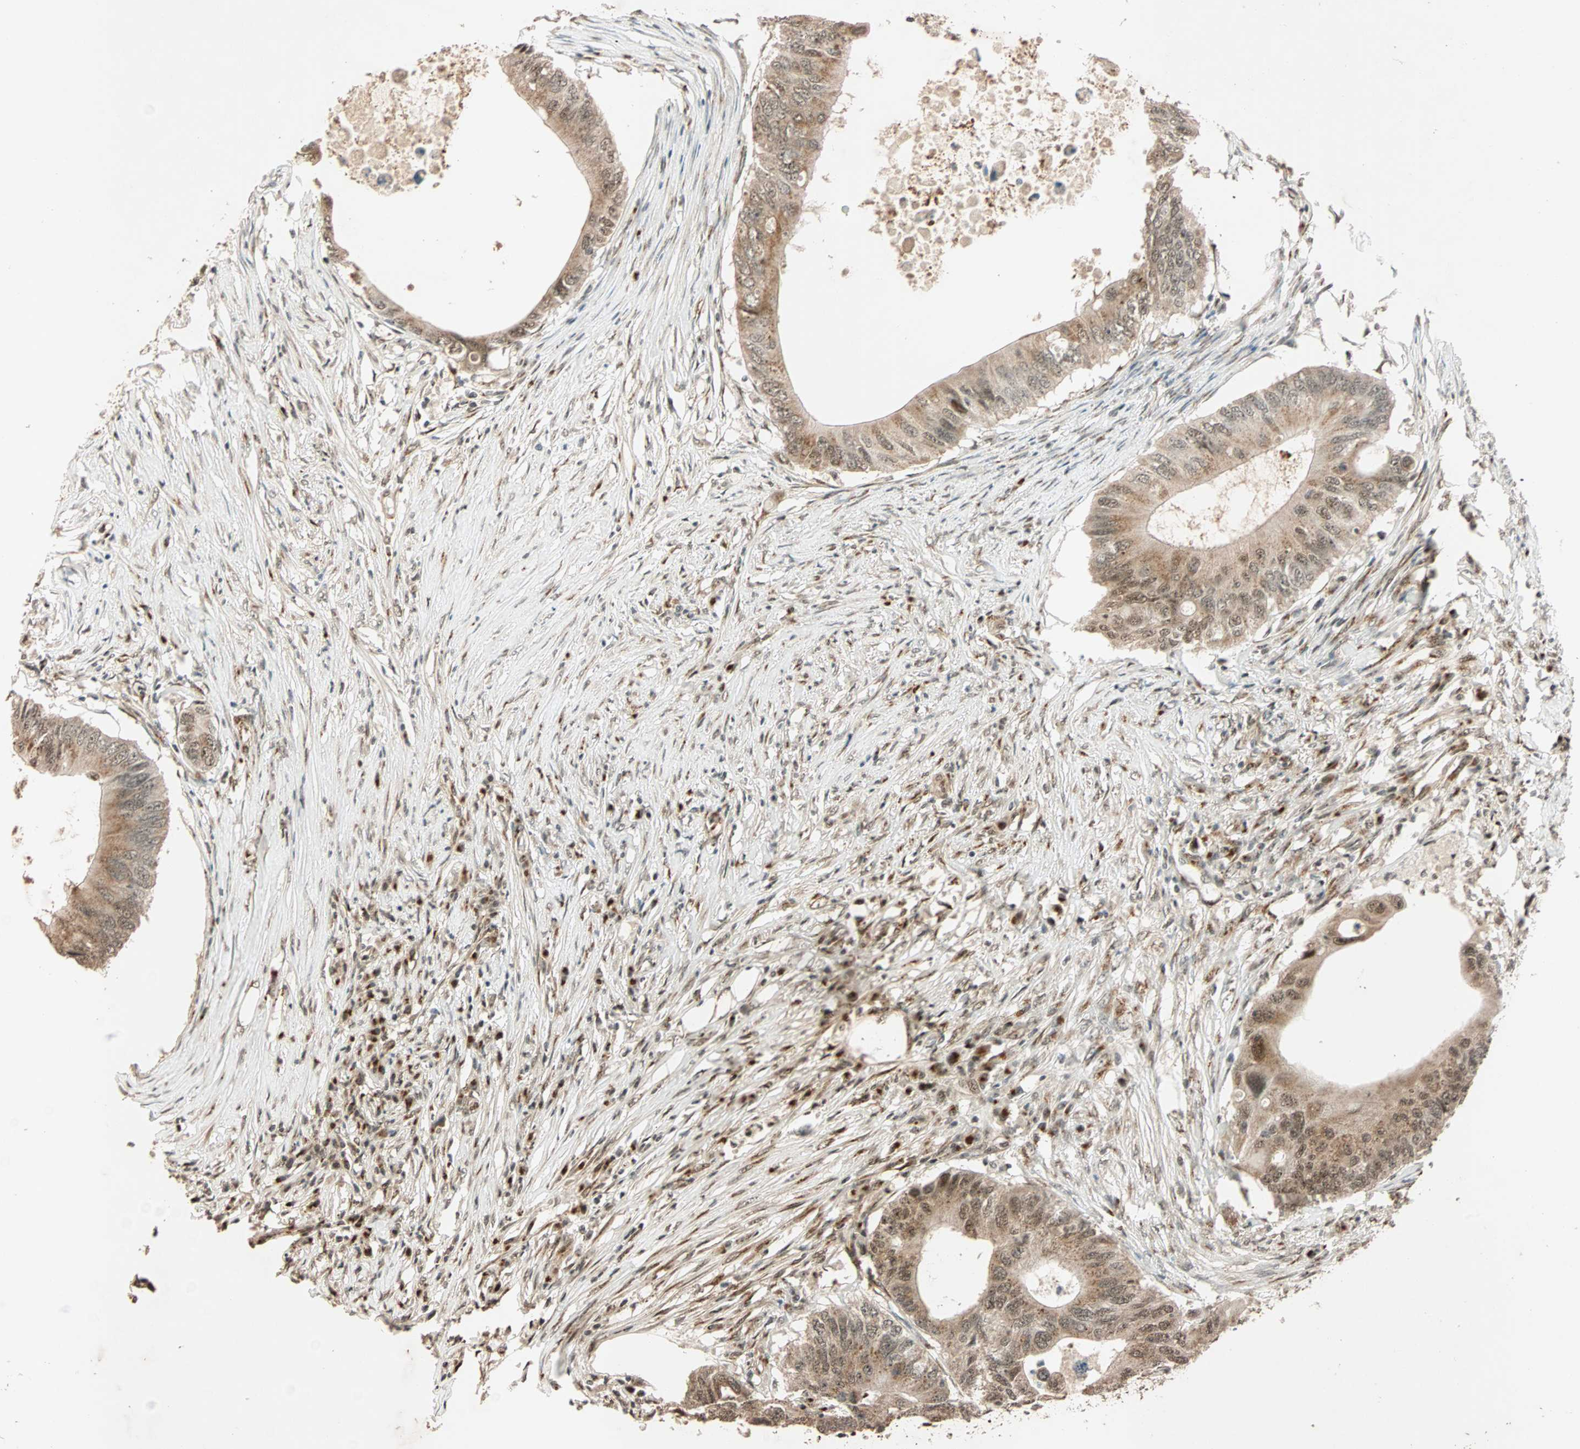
{"staining": {"intensity": "weak", "quantity": ">75%", "location": "cytoplasmic/membranous"}, "tissue": "colorectal cancer", "cell_type": "Tumor cells", "image_type": "cancer", "snomed": [{"axis": "morphology", "description": "Adenocarcinoma, NOS"}, {"axis": "topography", "description": "Colon"}], "caption": "This is an image of IHC staining of adenocarcinoma (colorectal), which shows weak staining in the cytoplasmic/membranous of tumor cells.", "gene": "PRDM2", "patient": {"sex": "male", "age": 71}}